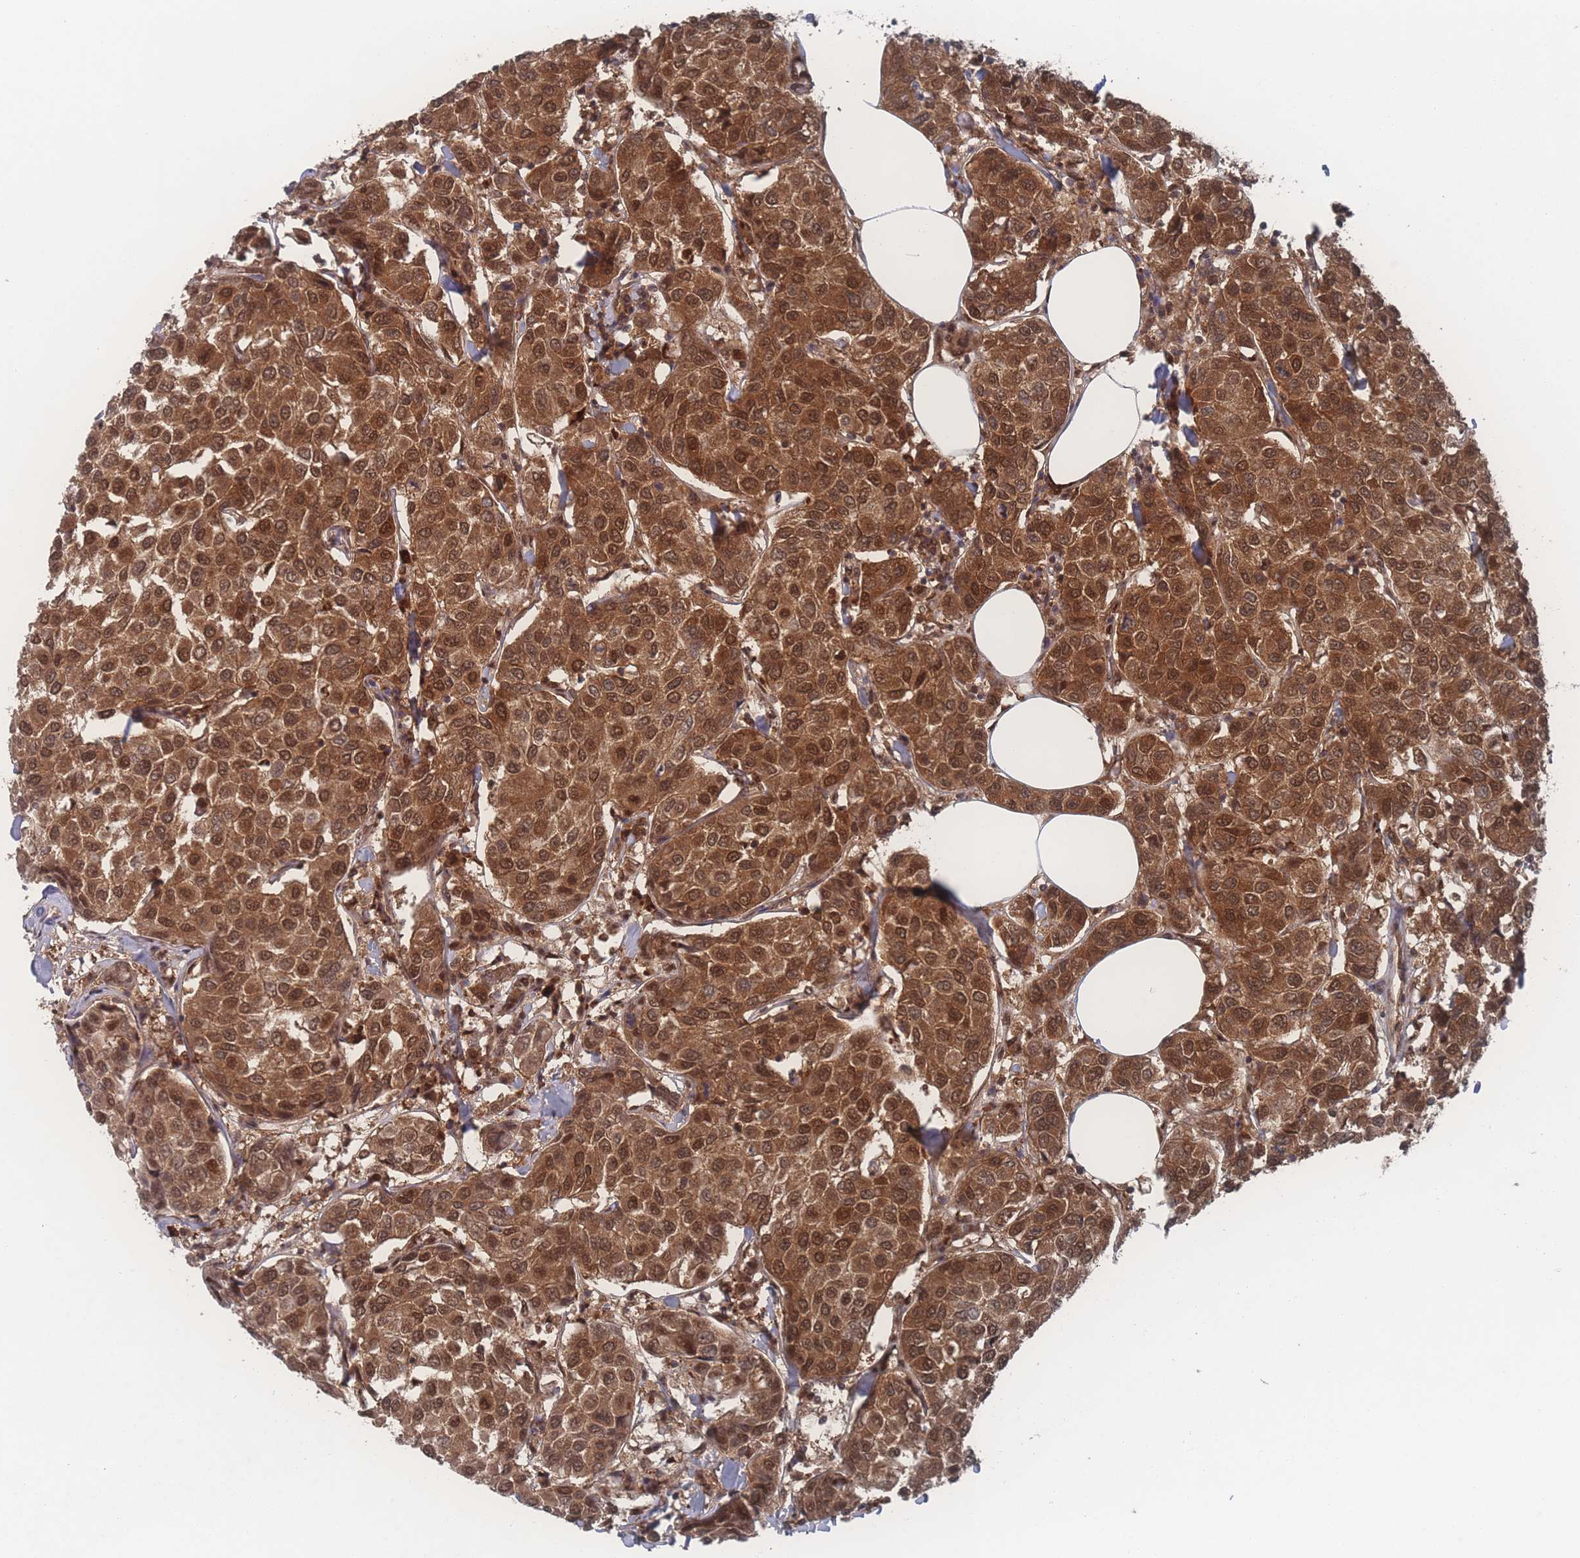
{"staining": {"intensity": "moderate", "quantity": ">75%", "location": "cytoplasmic/membranous,nuclear"}, "tissue": "breast cancer", "cell_type": "Tumor cells", "image_type": "cancer", "snomed": [{"axis": "morphology", "description": "Duct carcinoma"}, {"axis": "topography", "description": "Breast"}], "caption": "The histopathology image displays a brown stain indicating the presence of a protein in the cytoplasmic/membranous and nuclear of tumor cells in breast infiltrating ductal carcinoma. (DAB IHC with brightfield microscopy, high magnification).", "gene": "PSMA1", "patient": {"sex": "female", "age": 55}}